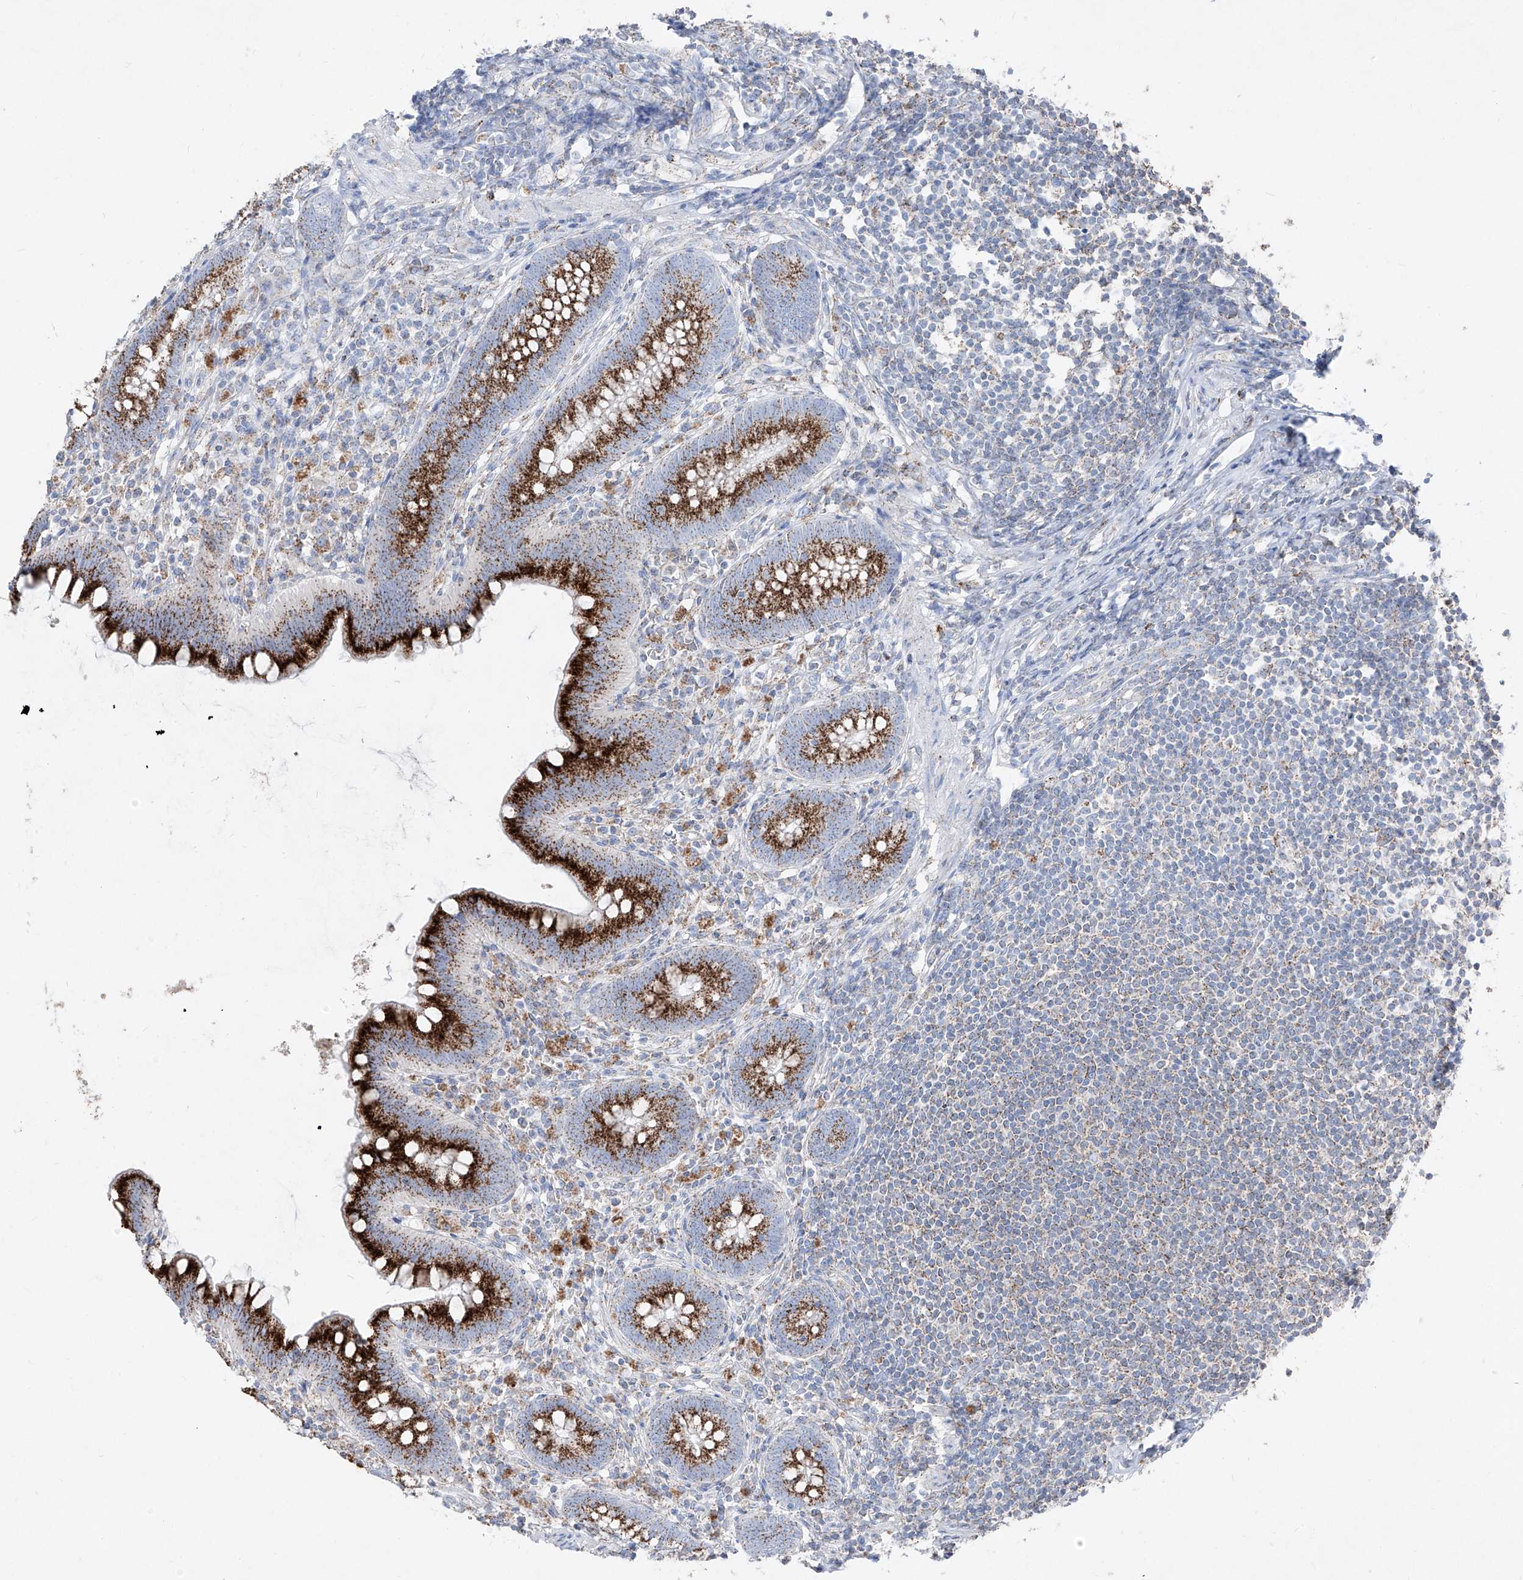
{"staining": {"intensity": "strong", "quantity": ">75%", "location": "cytoplasmic/membranous"}, "tissue": "appendix", "cell_type": "Glandular cells", "image_type": "normal", "snomed": [{"axis": "morphology", "description": "Normal tissue, NOS"}, {"axis": "topography", "description": "Appendix"}], "caption": "Glandular cells display strong cytoplasmic/membranous expression in approximately >75% of cells in benign appendix.", "gene": "ABCD3", "patient": {"sex": "female", "age": 62}}